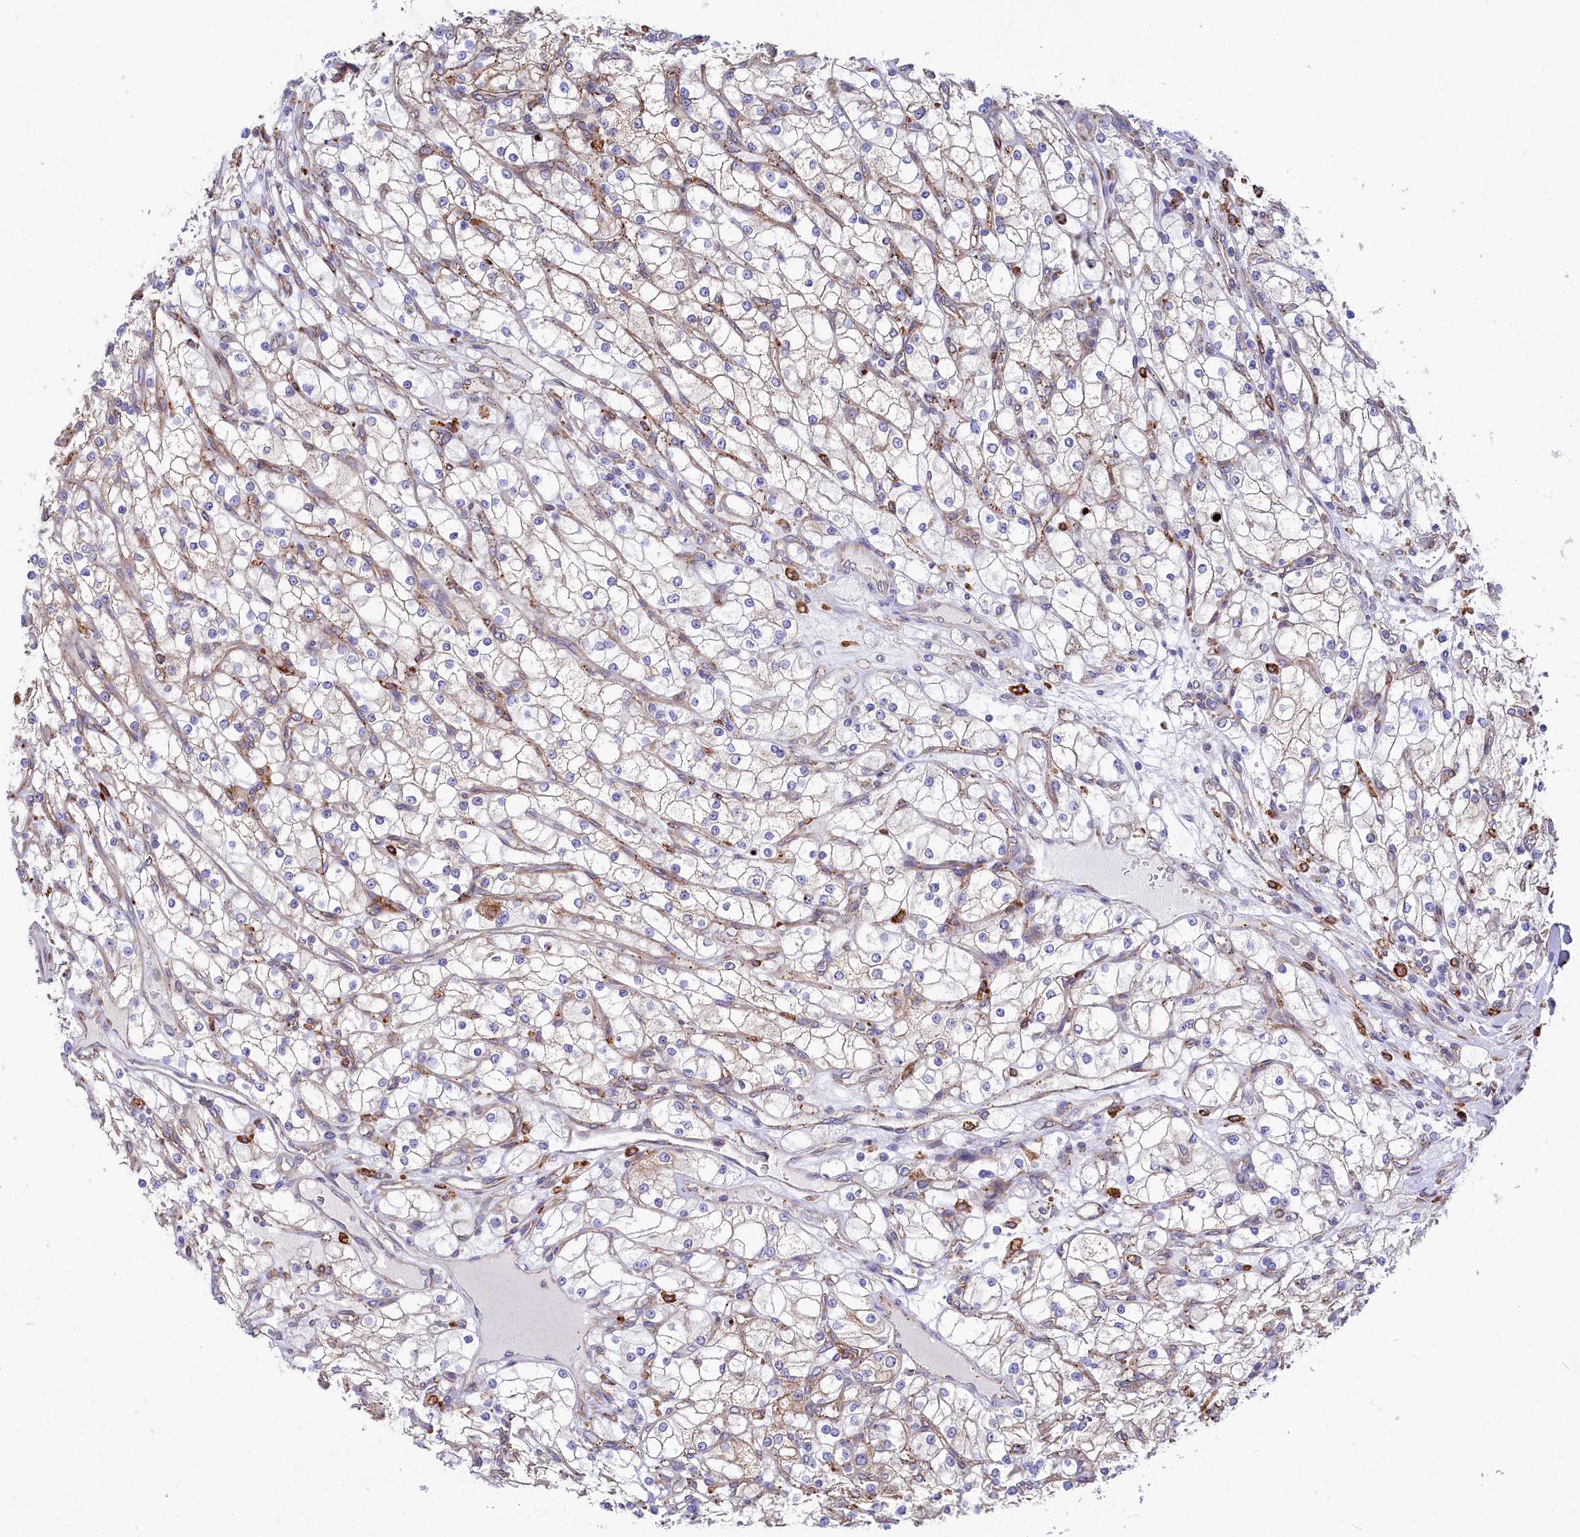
{"staining": {"intensity": "weak", "quantity": "<25%", "location": "cytoplasmic/membranous"}, "tissue": "renal cancer", "cell_type": "Tumor cells", "image_type": "cancer", "snomed": [{"axis": "morphology", "description": "Adenocarcinoma, NOS"}, {"axis": "topography", "description": "Kidney"}], "caption": "A high-resolution micrograph shows immunohistochemistry staining of renal cancer, which demonstrates no significant positivity in tumor cells.", "gene": "CHID1", "patient": {"sex": "male", "age": 80}}